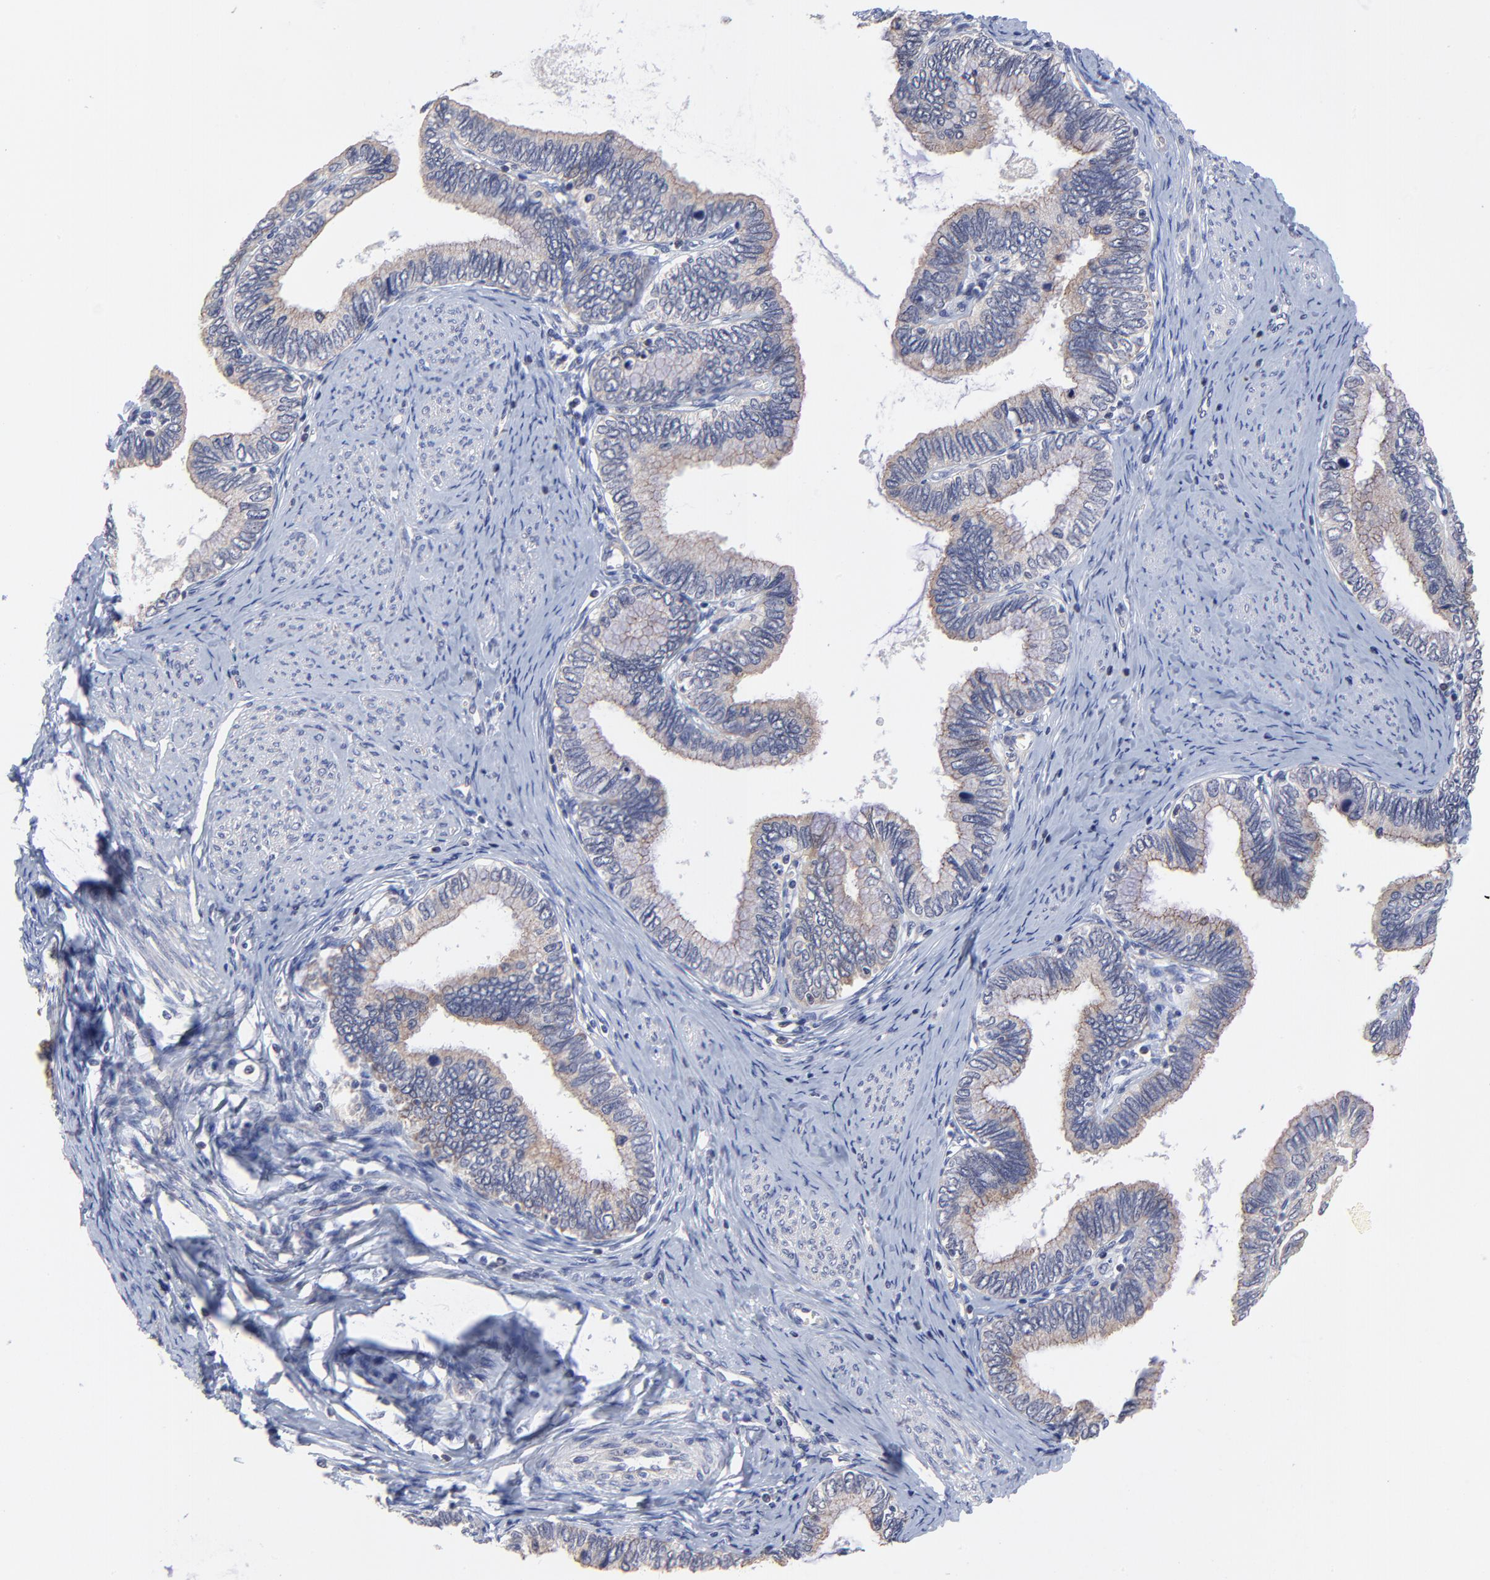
{"staining": {"intensity": "weak", "quantity": ">75%", "location": "cytoplasmic/membranous"}, "tissue": "cervical cancer", "cell_type": "Tumor cells", "image_type": "cancer", "snomed": [{"axis": "morphology", "description": "Adenocarcinoma, NOS"}, {"axis": "topography", "description": "Cervix"}], "caption": "Protein analysis of cervical cancer (adenocarcinoma) tissue shows weak cytoplasmic/membranous positivity in about >75% of tumor cells. The staining was performed using DAB, with brown indicating positive protein expression. Nuclei are stained blue with hematoxylin.", "gene": "FBXO8", "patient": {"sex": "female", "age": 49}}